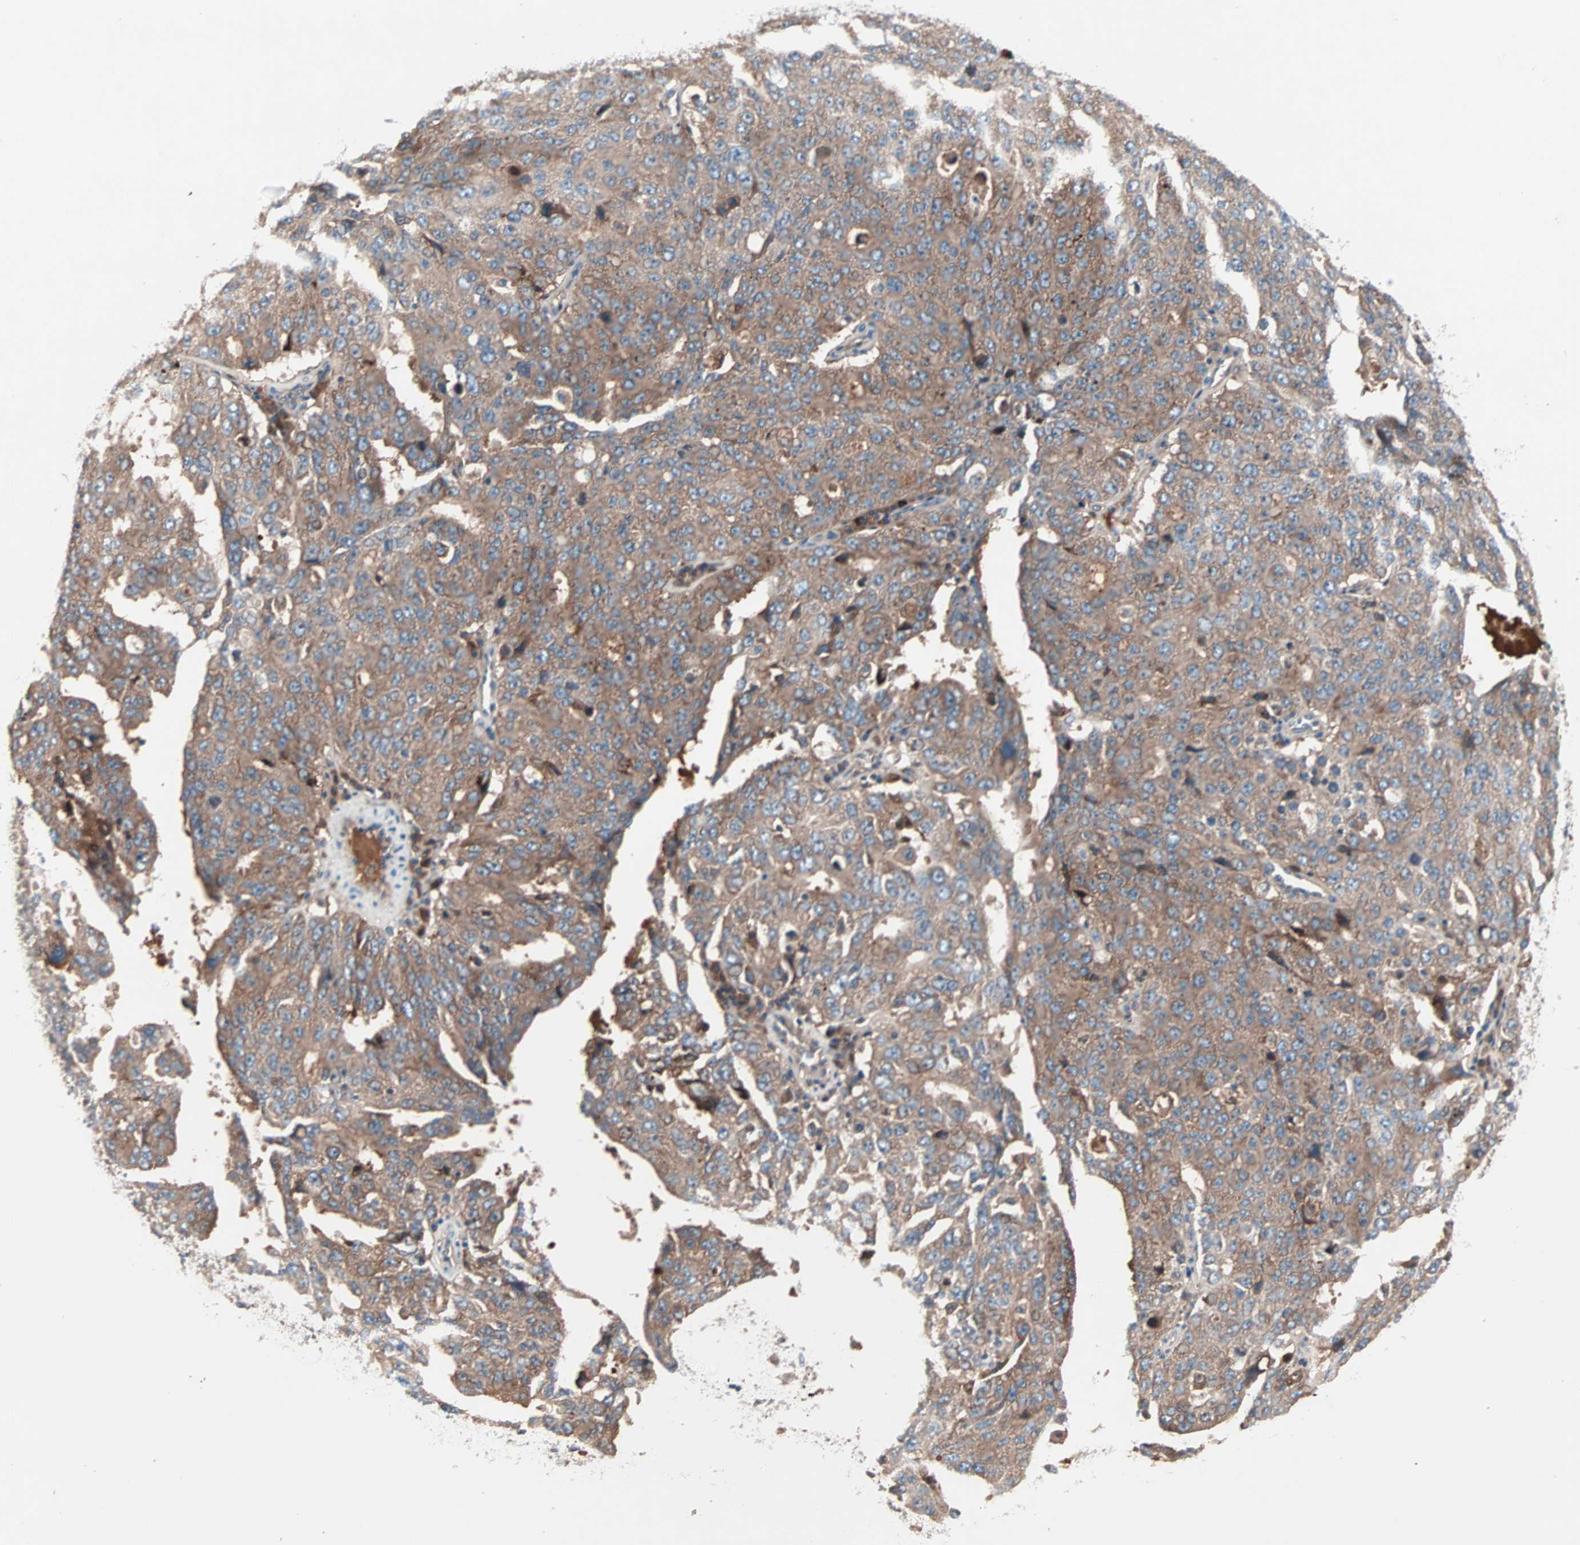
{"staining": {"intensity": "moderate", "quantity": ">75%", "location": "cytoplasmic/membranous"}, "tissue": "ovarian cancer", "cell_type": "Tumor cells", "image_type": "cancer", "snomed": [{"axis": "morphology", "description": "Carcinoma, endometroid"}, {"axis": "topography", "description": "Ovary"}], "caption": "Immunohistochemical staining of human ovarian endometroid carcinoma shows medium levels of moderate cytoplasmic/membranous protein expression in approximately >75% of tumor cells.", "gene": "CAD", "patient": {"sex": "female", "age": 62}}